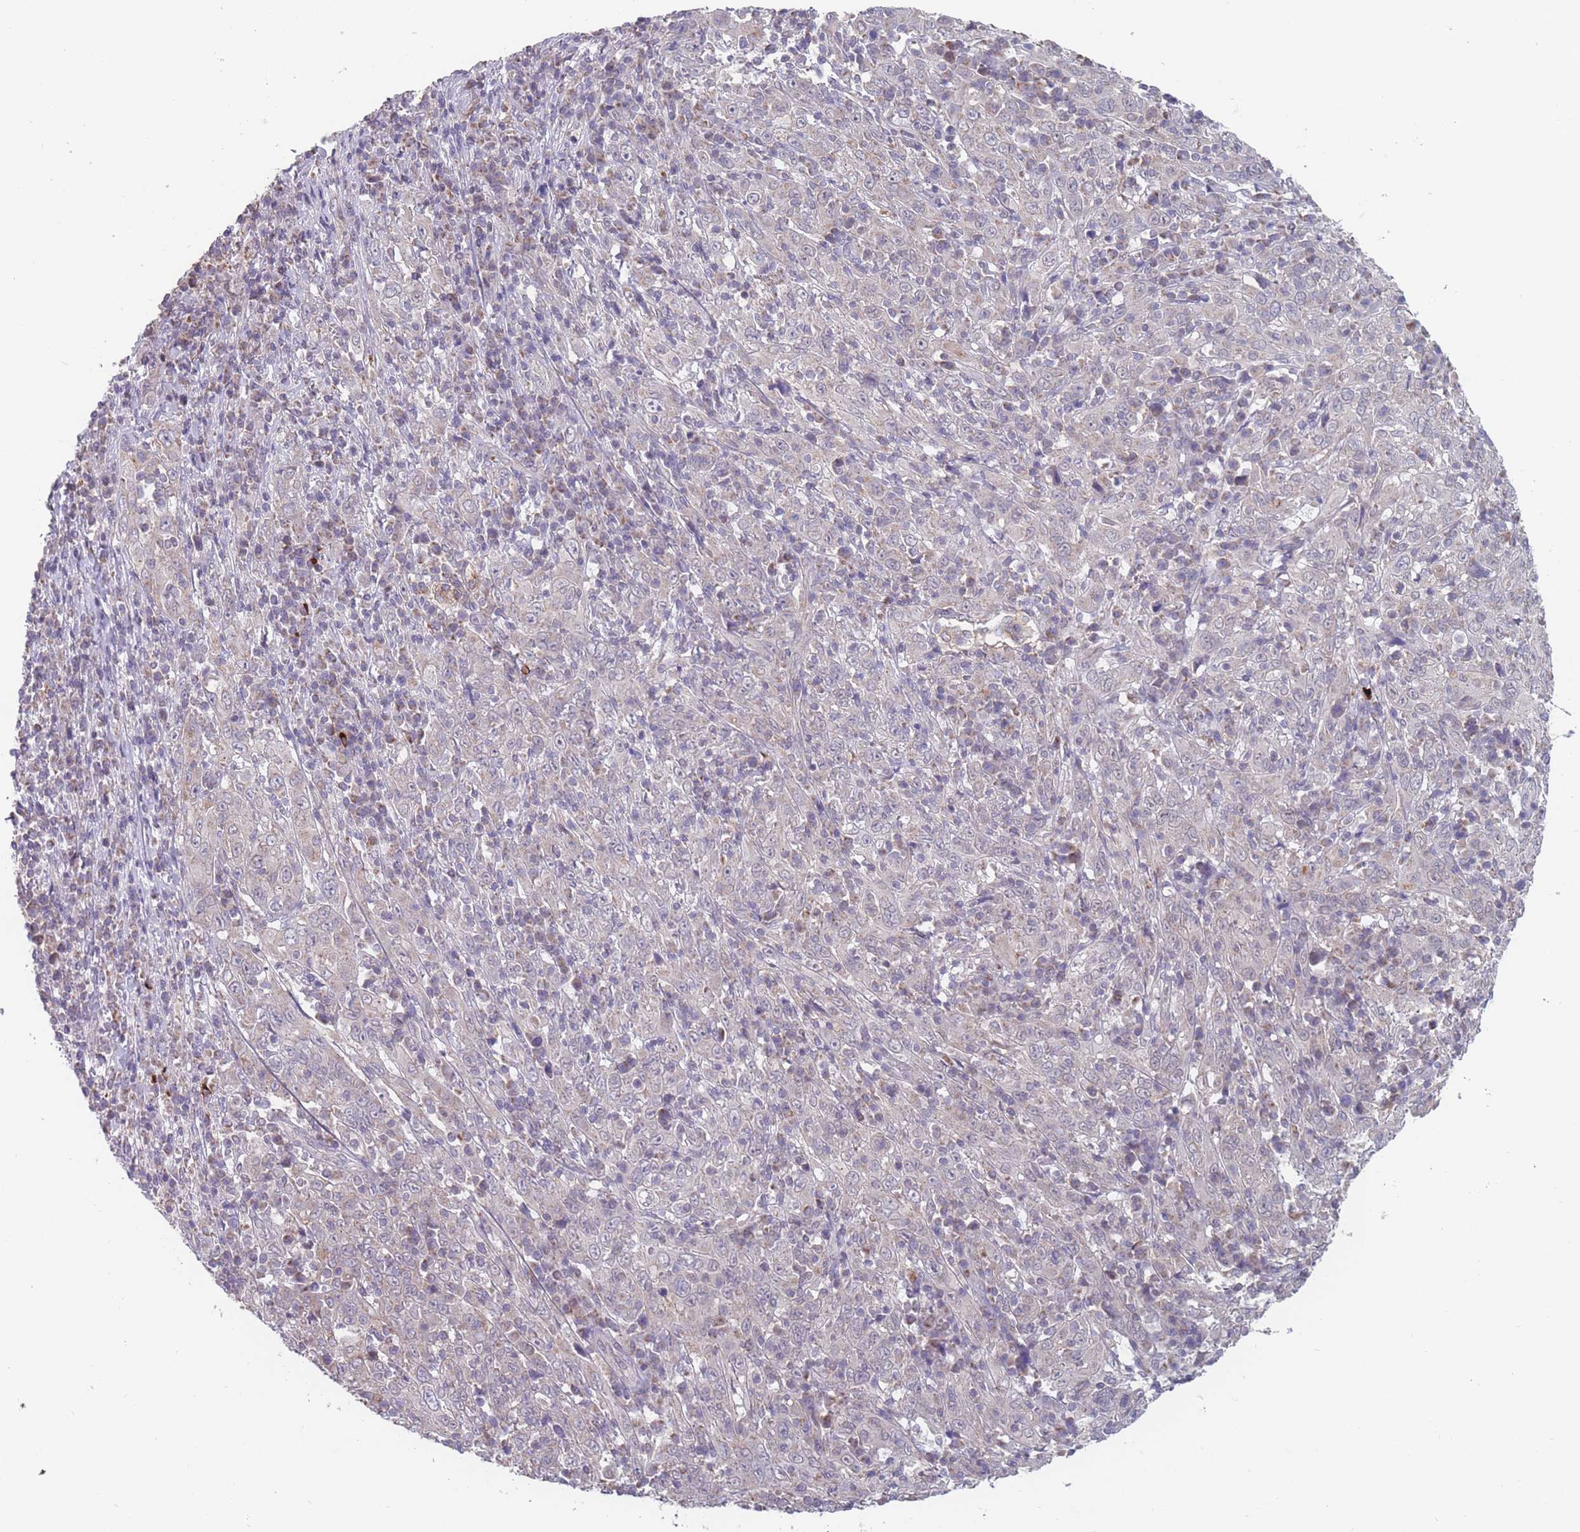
{"staining": {"intensity": "negative", "quantity": "none", "location": "none"}, "tissue": "cervical cancer", "cell_type": "Tumor cells", "image_type": "cancer", "snomed": [{"axis": "morphology", "description": "Squamous cell carcinoma, NOS"}, {"axis": "topography", "description": "Cervix"}], "caption": "A histopathology image of cervical cancer stained for a protein shows no brown staining in tumor cells.", "gene": "PEX7", "patient": {"sex": "female", "age": 46}}